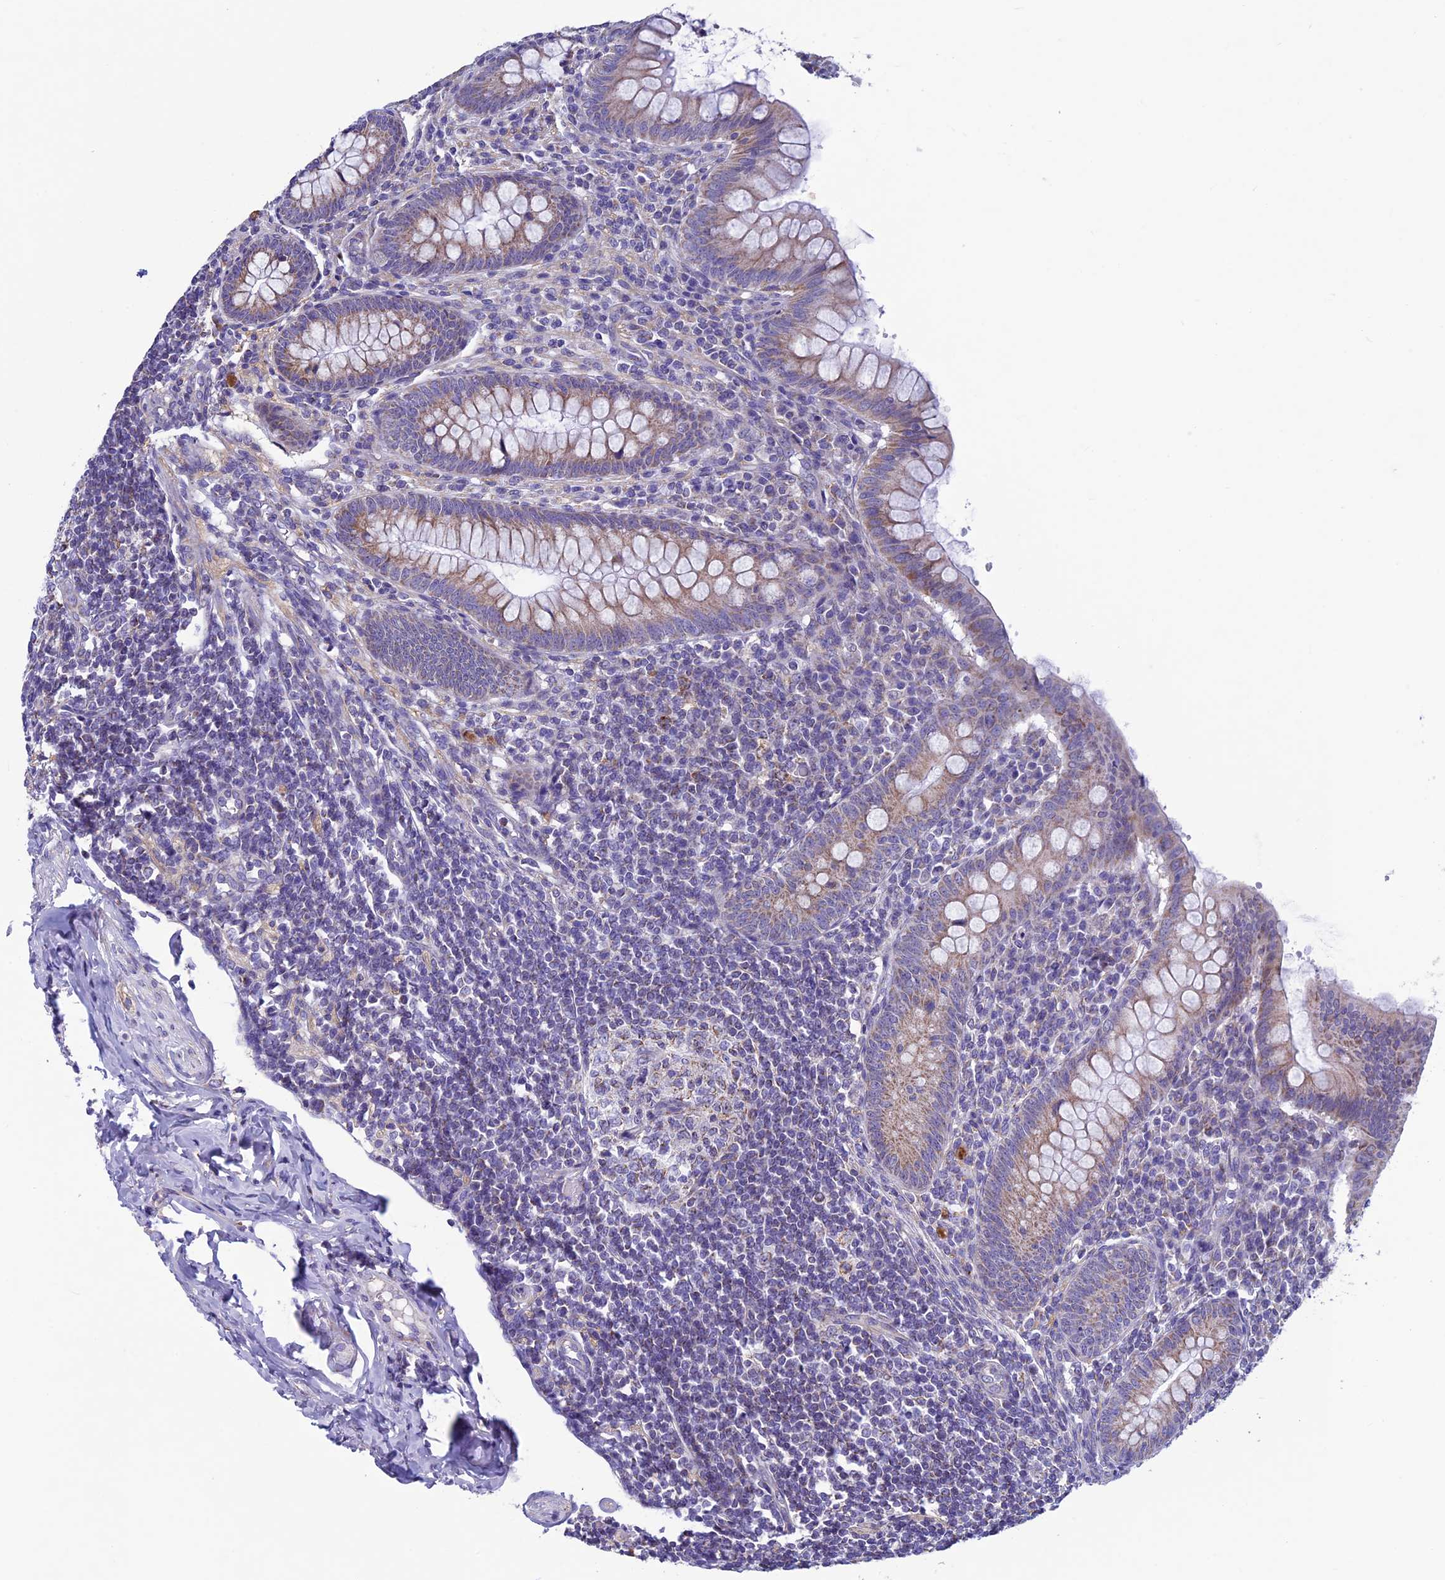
{"staining": {"intensity": "moderate", "quantity": ">75%", "location": "cytoplasmic/membranous"}, "tissue": "appendix", "cell_type": "Glandular cells", "image_type": "normal", "snomed": [{"axis": "morphology", "description": "Normal tissue, NOS"}, {"axis": "topography", "description": "Appendix"}], "caption": "Immunohistochemical staining of unremarkable human appendix reveals >75% levels of moderate cytoplasmic/membranous protein positivity in about >75% of glandular cells.", "gene": "MFSD12", "patient": {"sex": "female", "age": 33}}